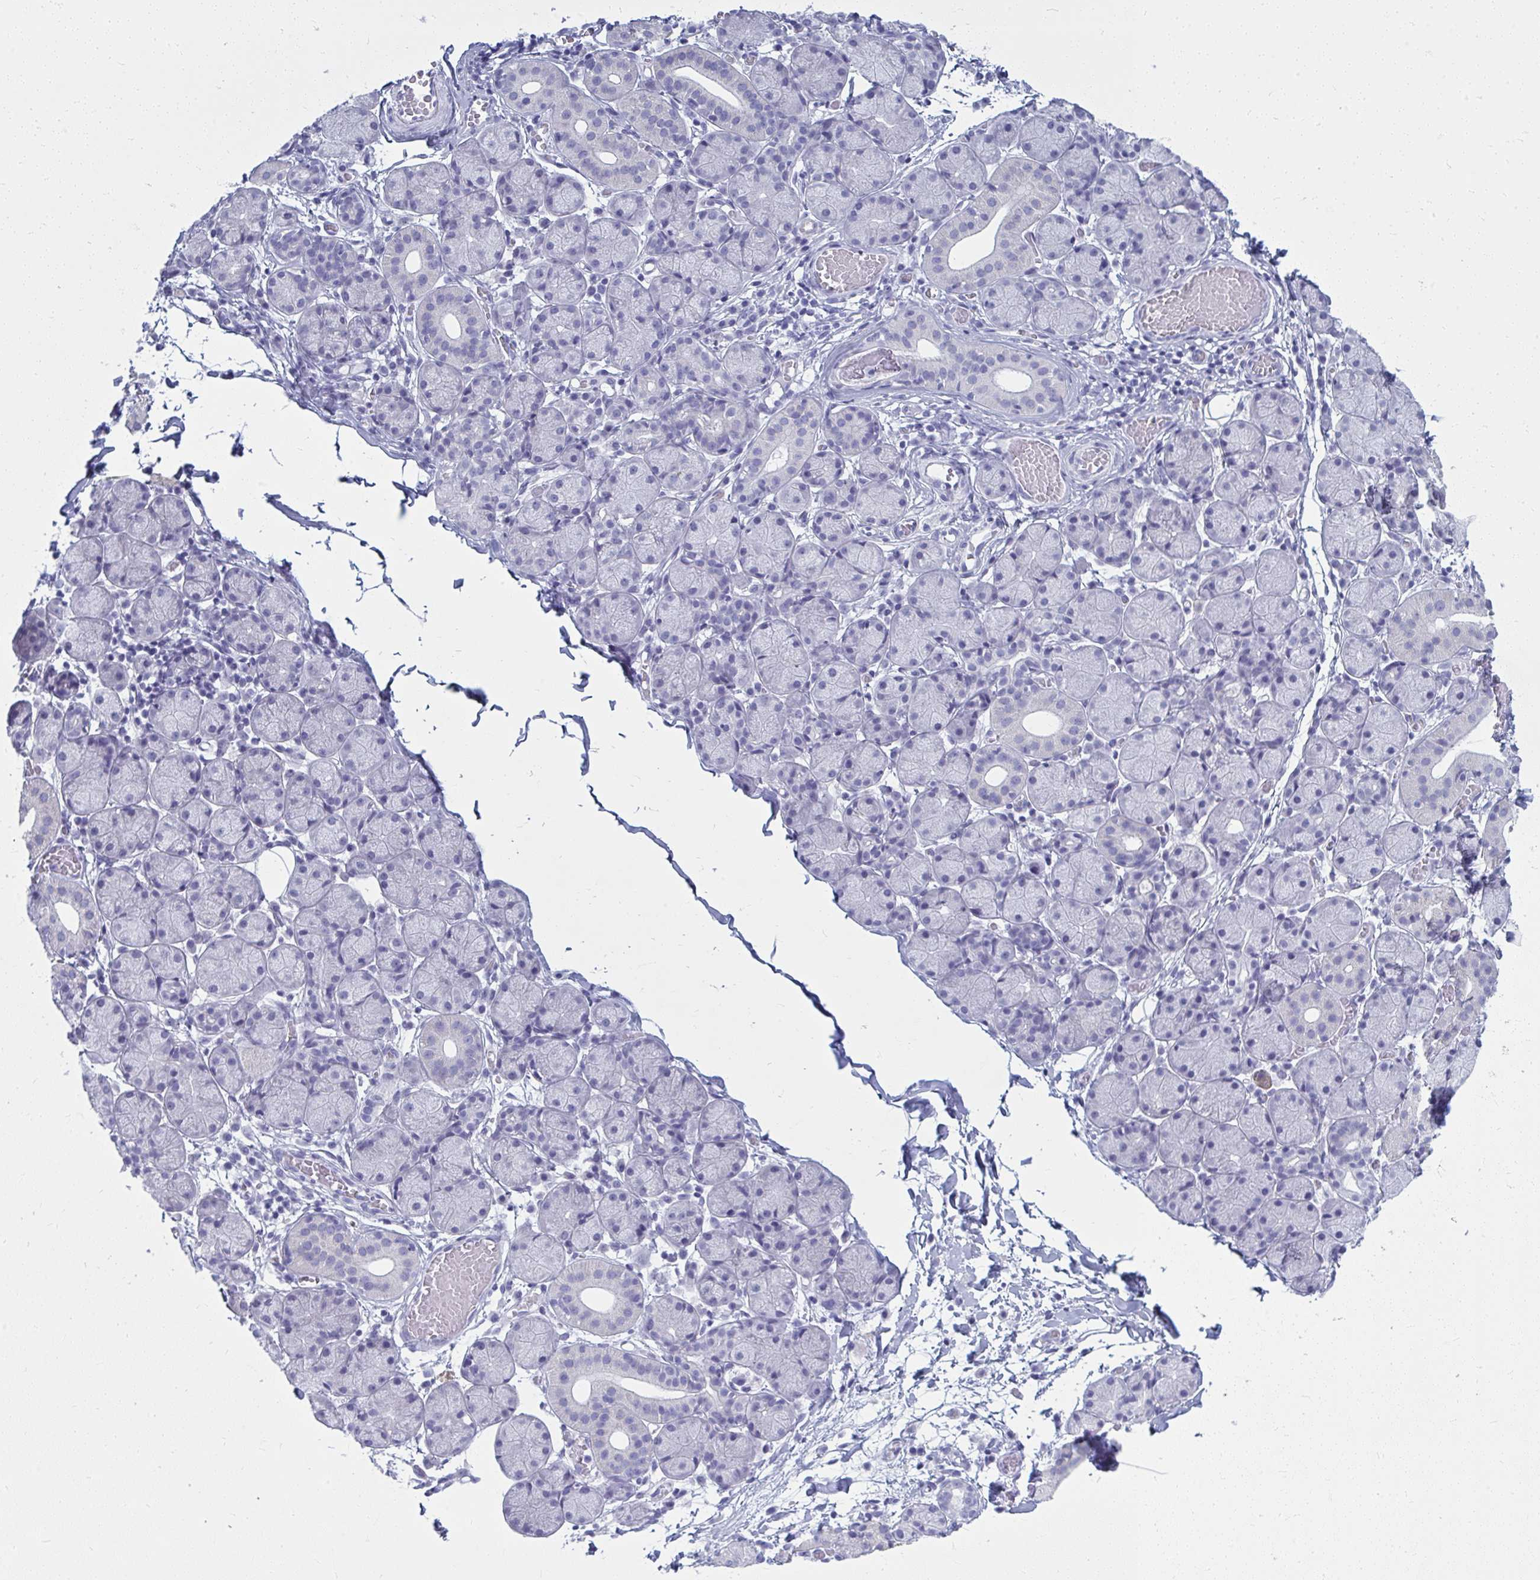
{"staining": {"intensity": "negative", "quantity": "none", "location": "none"}, "tissue": "salivary gland", "cell_type": "Glandular cells", "image_type": "normal", "snomed": [{"axis": "morphology", "description": "Normal tissue, NOS"}, {"axis": "topography", "description": "Salivary gland"}], "caption": "IHC photomicrograph of benign human salivary gland stained for a protein (brown), which displays no positivity in glandular cells. The staining was performed using DAB to visualize the protein expression in brown, while the nuclei were stained in blue with hematoxylin (Magnification: 20x).", "gene": "QDPR", "patient": {"sex": "female", "age": 24}}